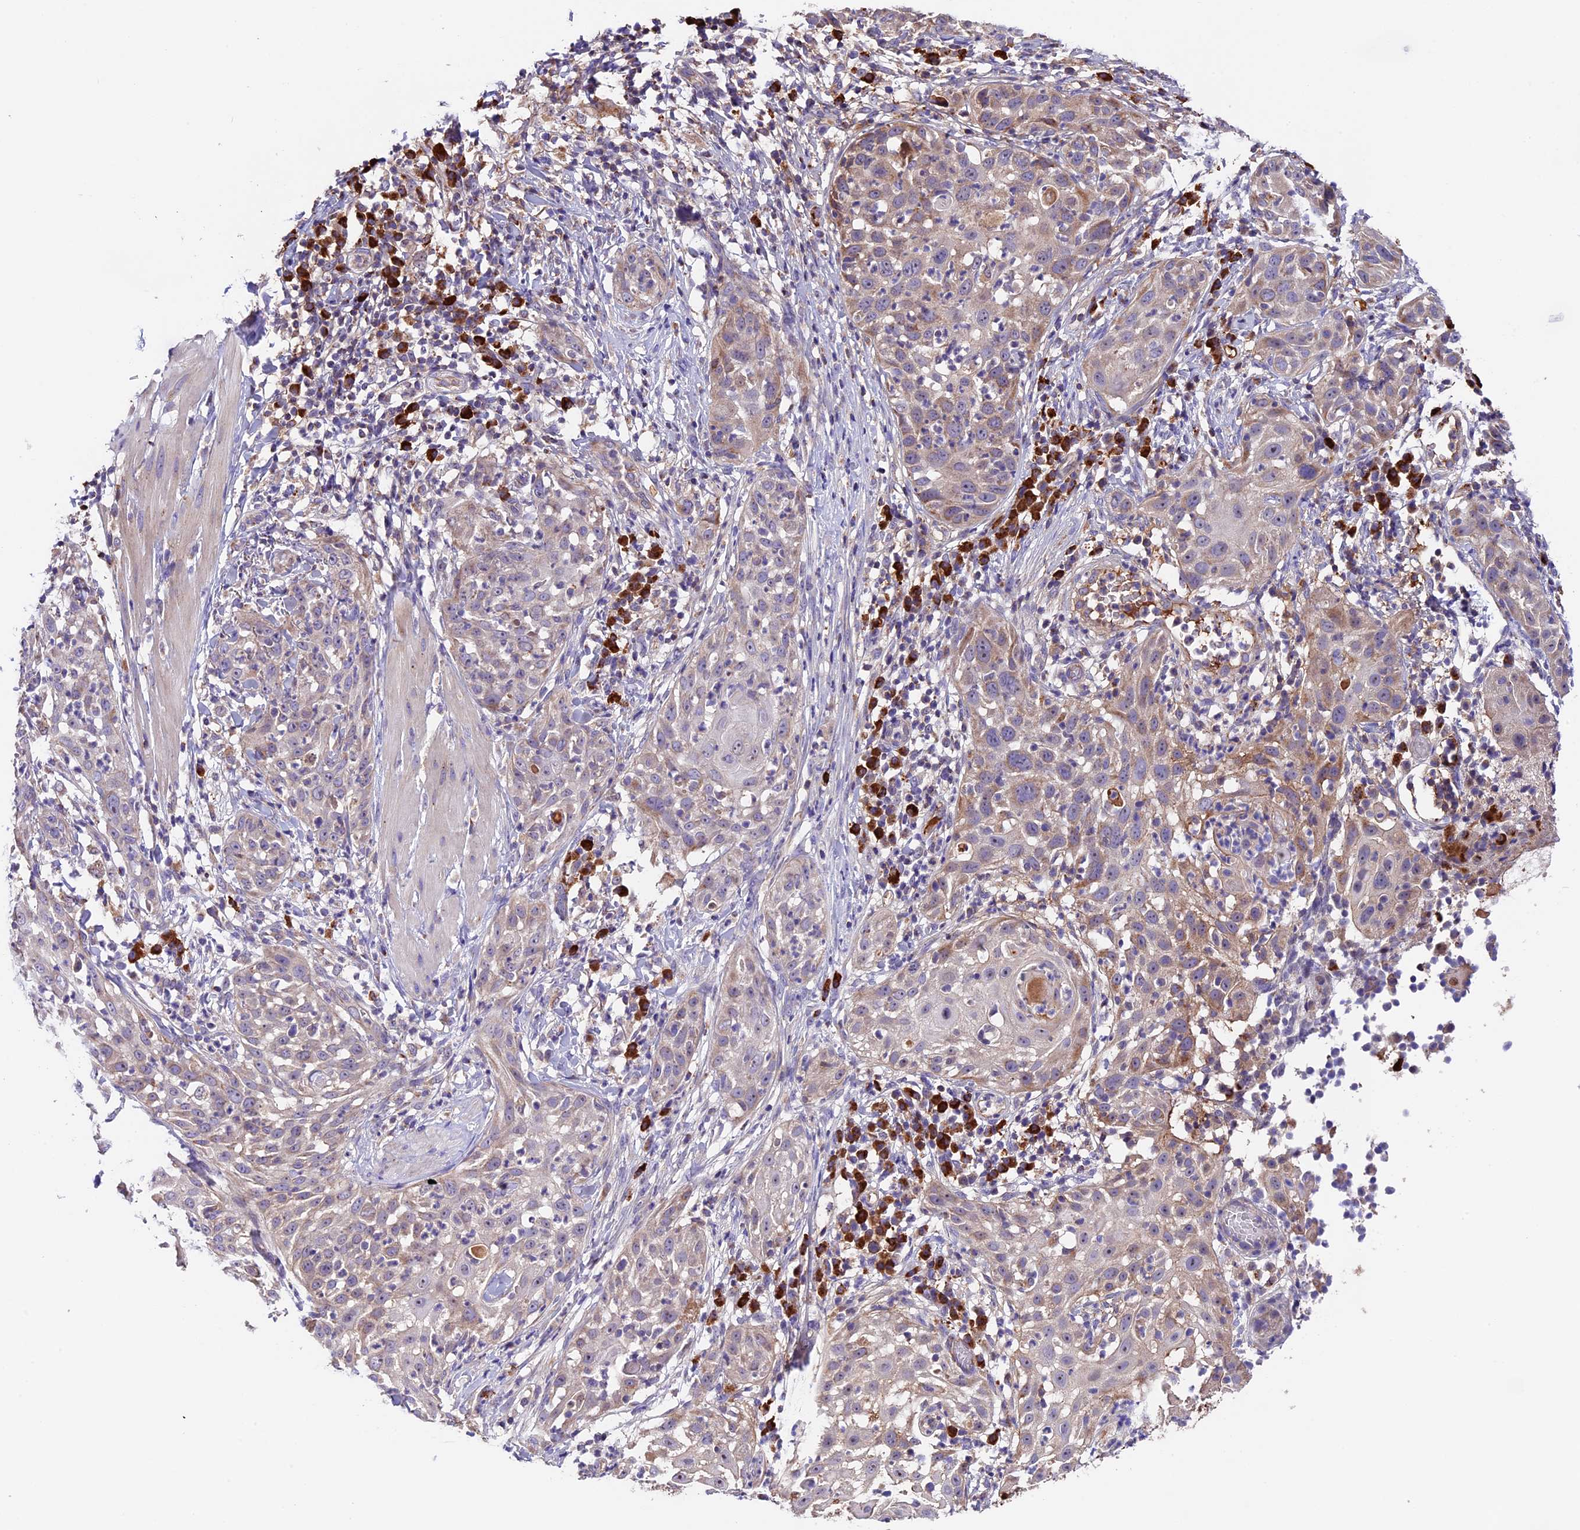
{"staining": {"intensity": "weak", "quantity": "25%-75%", "location": "cytoplasmic/membranous"}, "tissue": "skin cancer", "cell_type": "Tumor cells", "image_type": "cancer", "snomed": [{"axis": "morphology", "description": "Squamous cell carcinoma, NOS"}, {"axis": "topography", "description": "Skin"}], "caption": "Immunohistochemistry (DAB) staining of human skin cancer displays weak cytoplasmic/membranous protein expression in about 25%-75% of tumor cells. Immunohistochemistry stains the protein of interest in brown and the nuclei are stained blue.", "gene": "METTL22", "patient": {"sex": "female", "age": 44}}